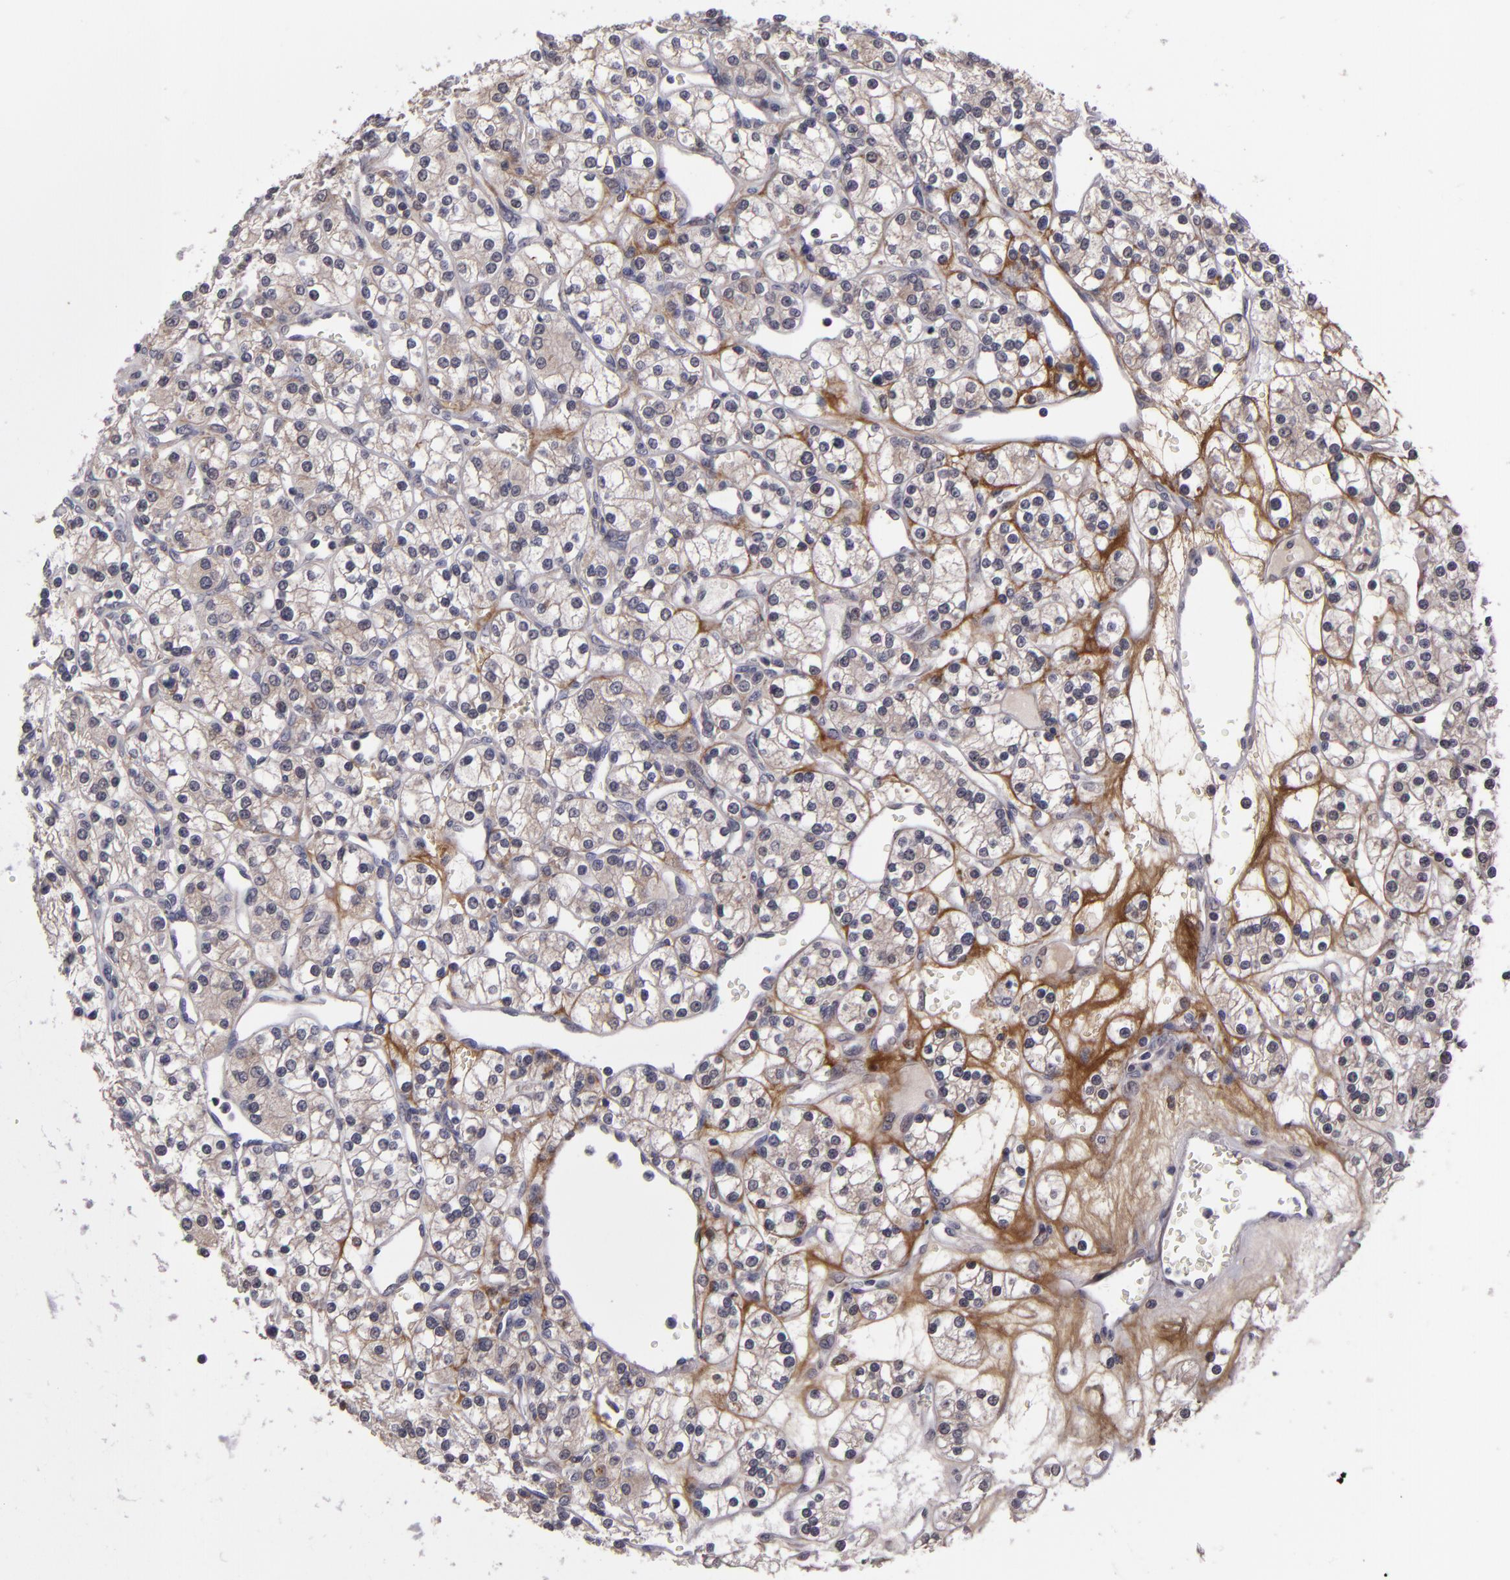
{"staining": {"intensity": "weak", "quantity": "<25%", "location": "cytoplasmic/membranous"}, "tissue": "renal cancer", "cell_type": "Tumor cells", "image_type": "cancer", "snomed": [{"axis": "morphology", "description": "Adenocarcinoma, NOS"}, {"axis": "topography", "description": "Kidney"}], "caption": "The micrograph reveals no significant expression in tumor cells of adenocarcinoma (renal).", "gene": "IL12A", "patient": {"sex": "female", "age": 62}}